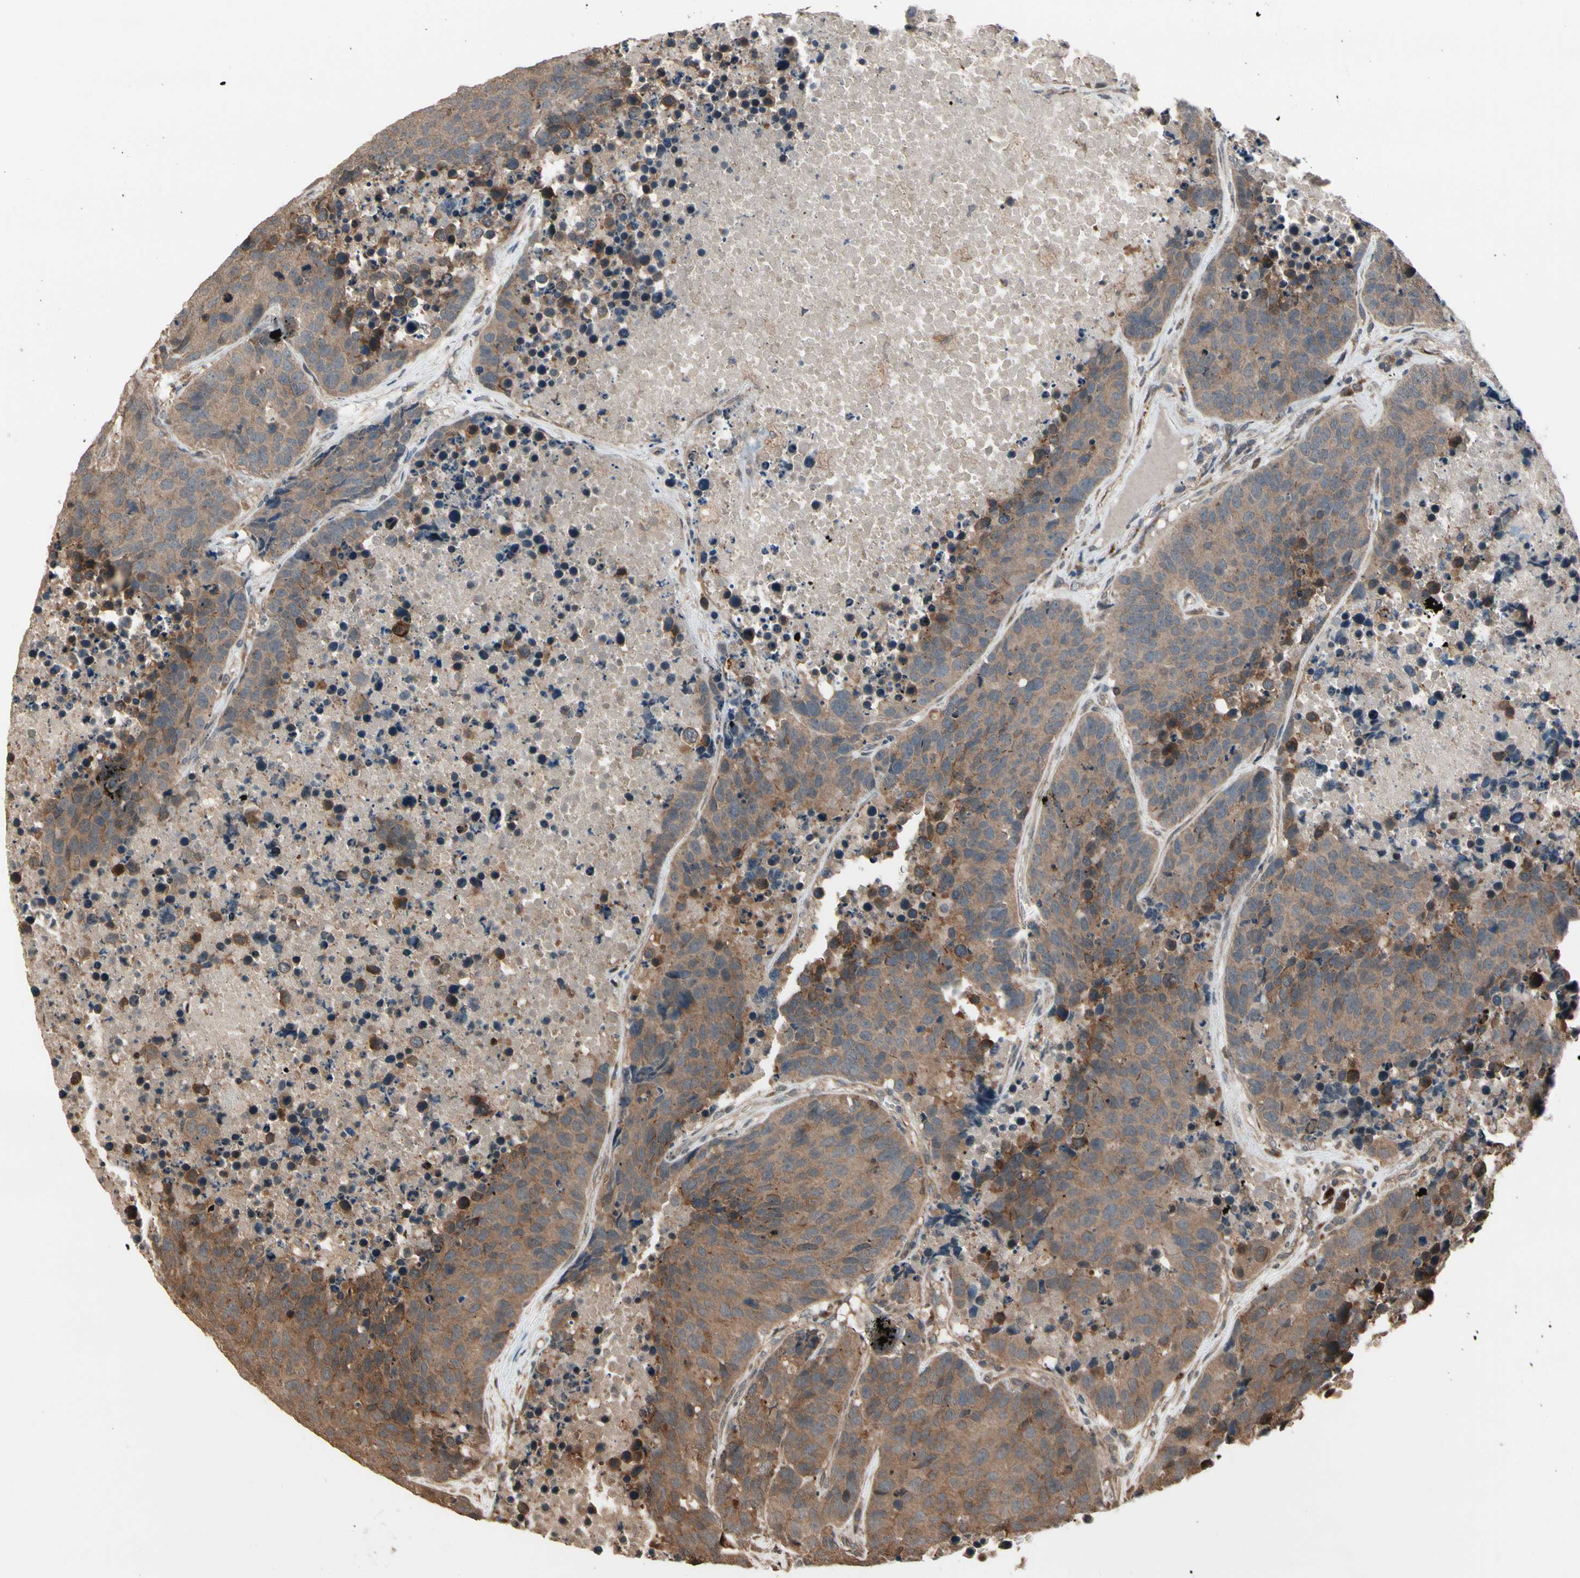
{"staining": {"intensity": "weak", "quantity": ">75%", "location": "cytoplasmic/membranous"}, "tissue": "carcinoid", "cell_type": "Tumor cells", "image_type": "cancer", "snomed": [{"axis": "morphology", "description": "Carcinoid, malignant, NOS"}, {"axis": "topography", "description": "Lung"}], "caption": "Human malignant carcinoid stained with a brown dye demonstrates weak cytoplasmic/membranous positive expression in approximately >75% of tumor cells.", "gene": "CSF1R", "patient": {"sex": "male", "age": 60}}